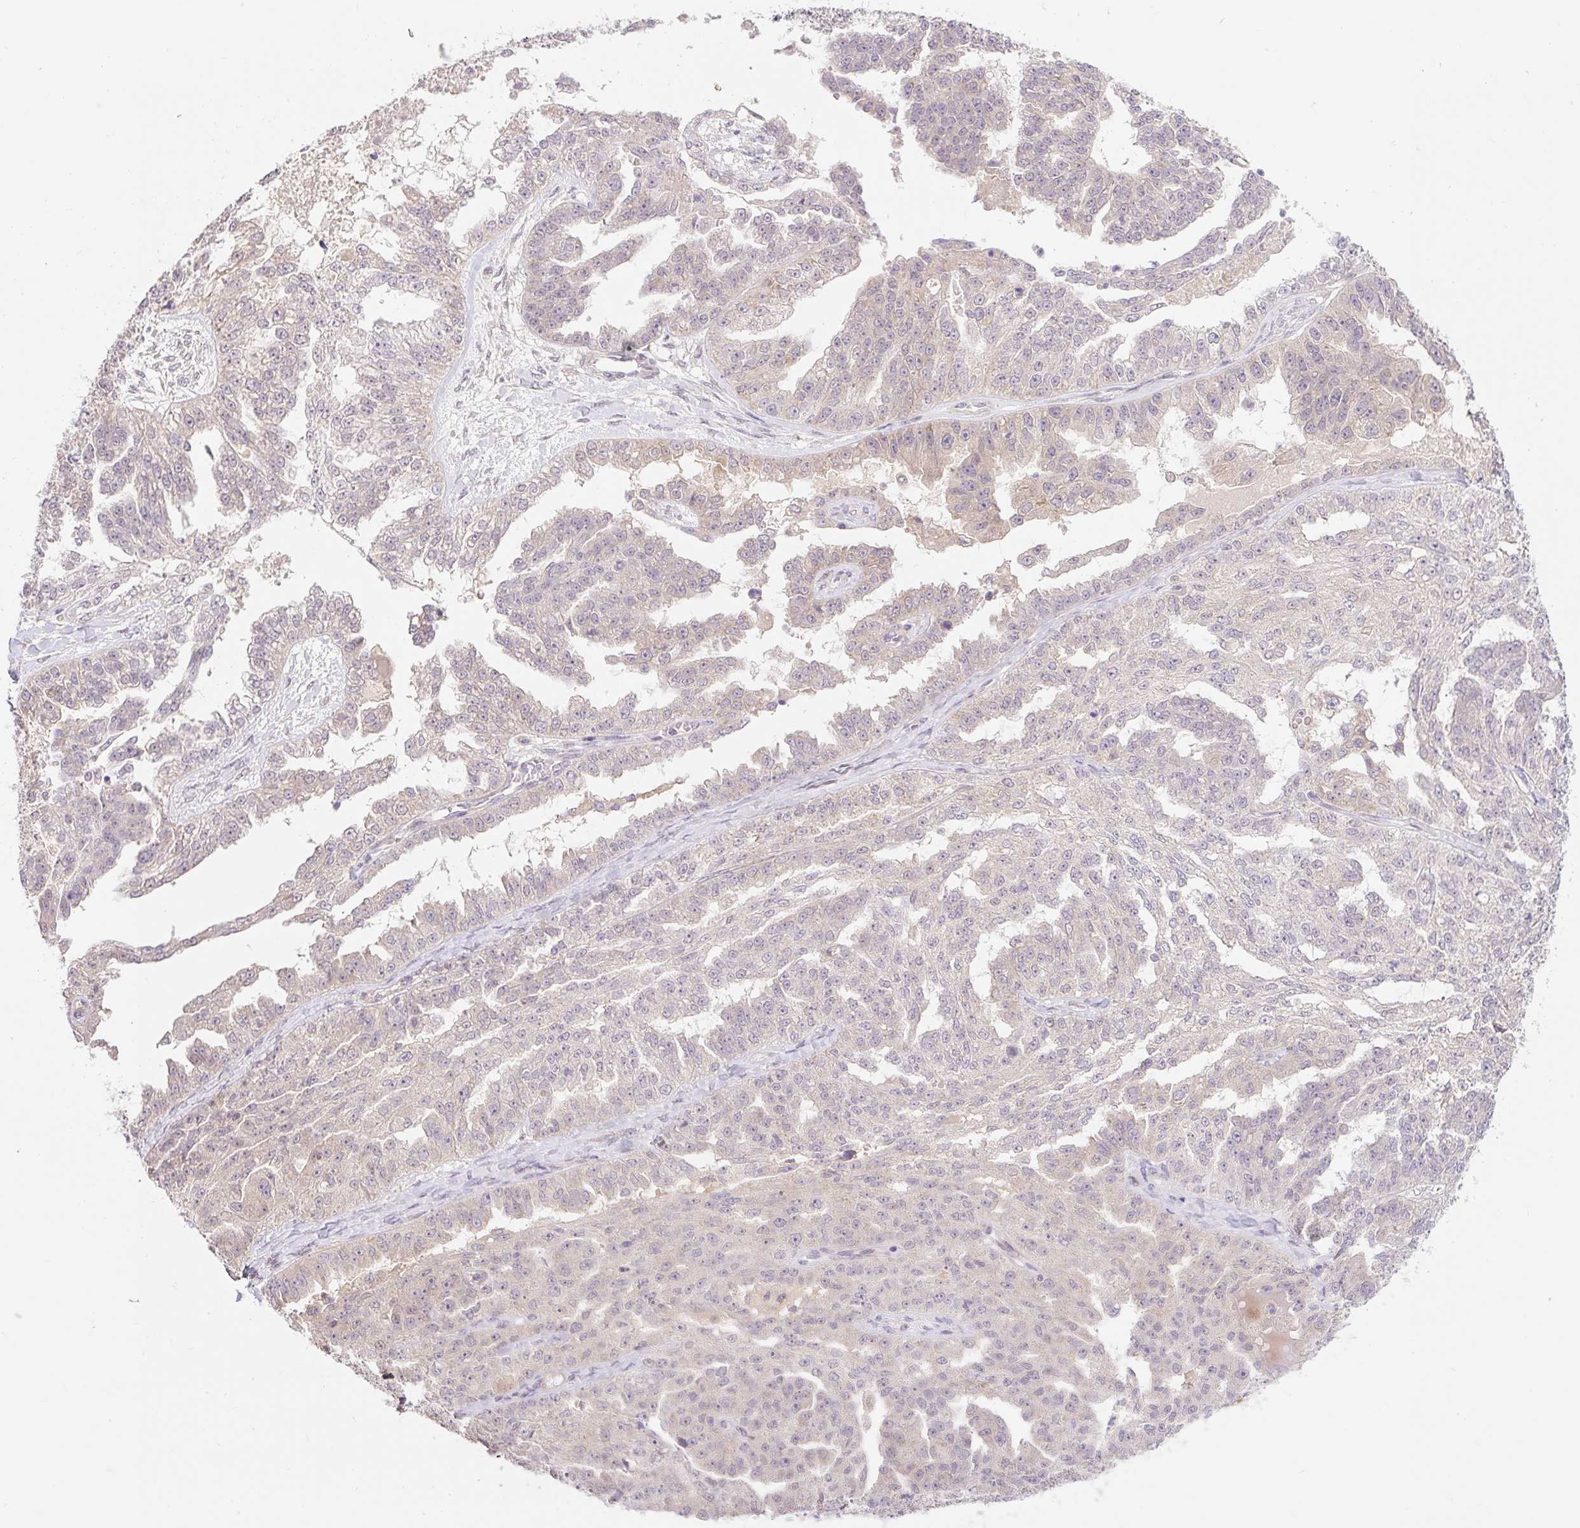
{"staining": {"intensity": "negative", "quantity": "none", "location": "none"}, "tissue": "ovarian cancer", "cell_type": "Tumor cells", "image_type": "cancer", "snomed": [{"axis": "morphology", "description": "Cystadenocarcinoma, serous, NOS"}, {"axis": "topography", "description": "Ovary"}], "caption": "IHC image of neoplastic tissue: serous cystadenocarcinoma (ovarian) stained with DAB exhibits no significant protein positivity in tumor cells. (Immunohistochemistry (ihc), brightfield microscopy, high magnification).", "gene": "EMC10", "patient": {"sex": "female", "age": 58}}